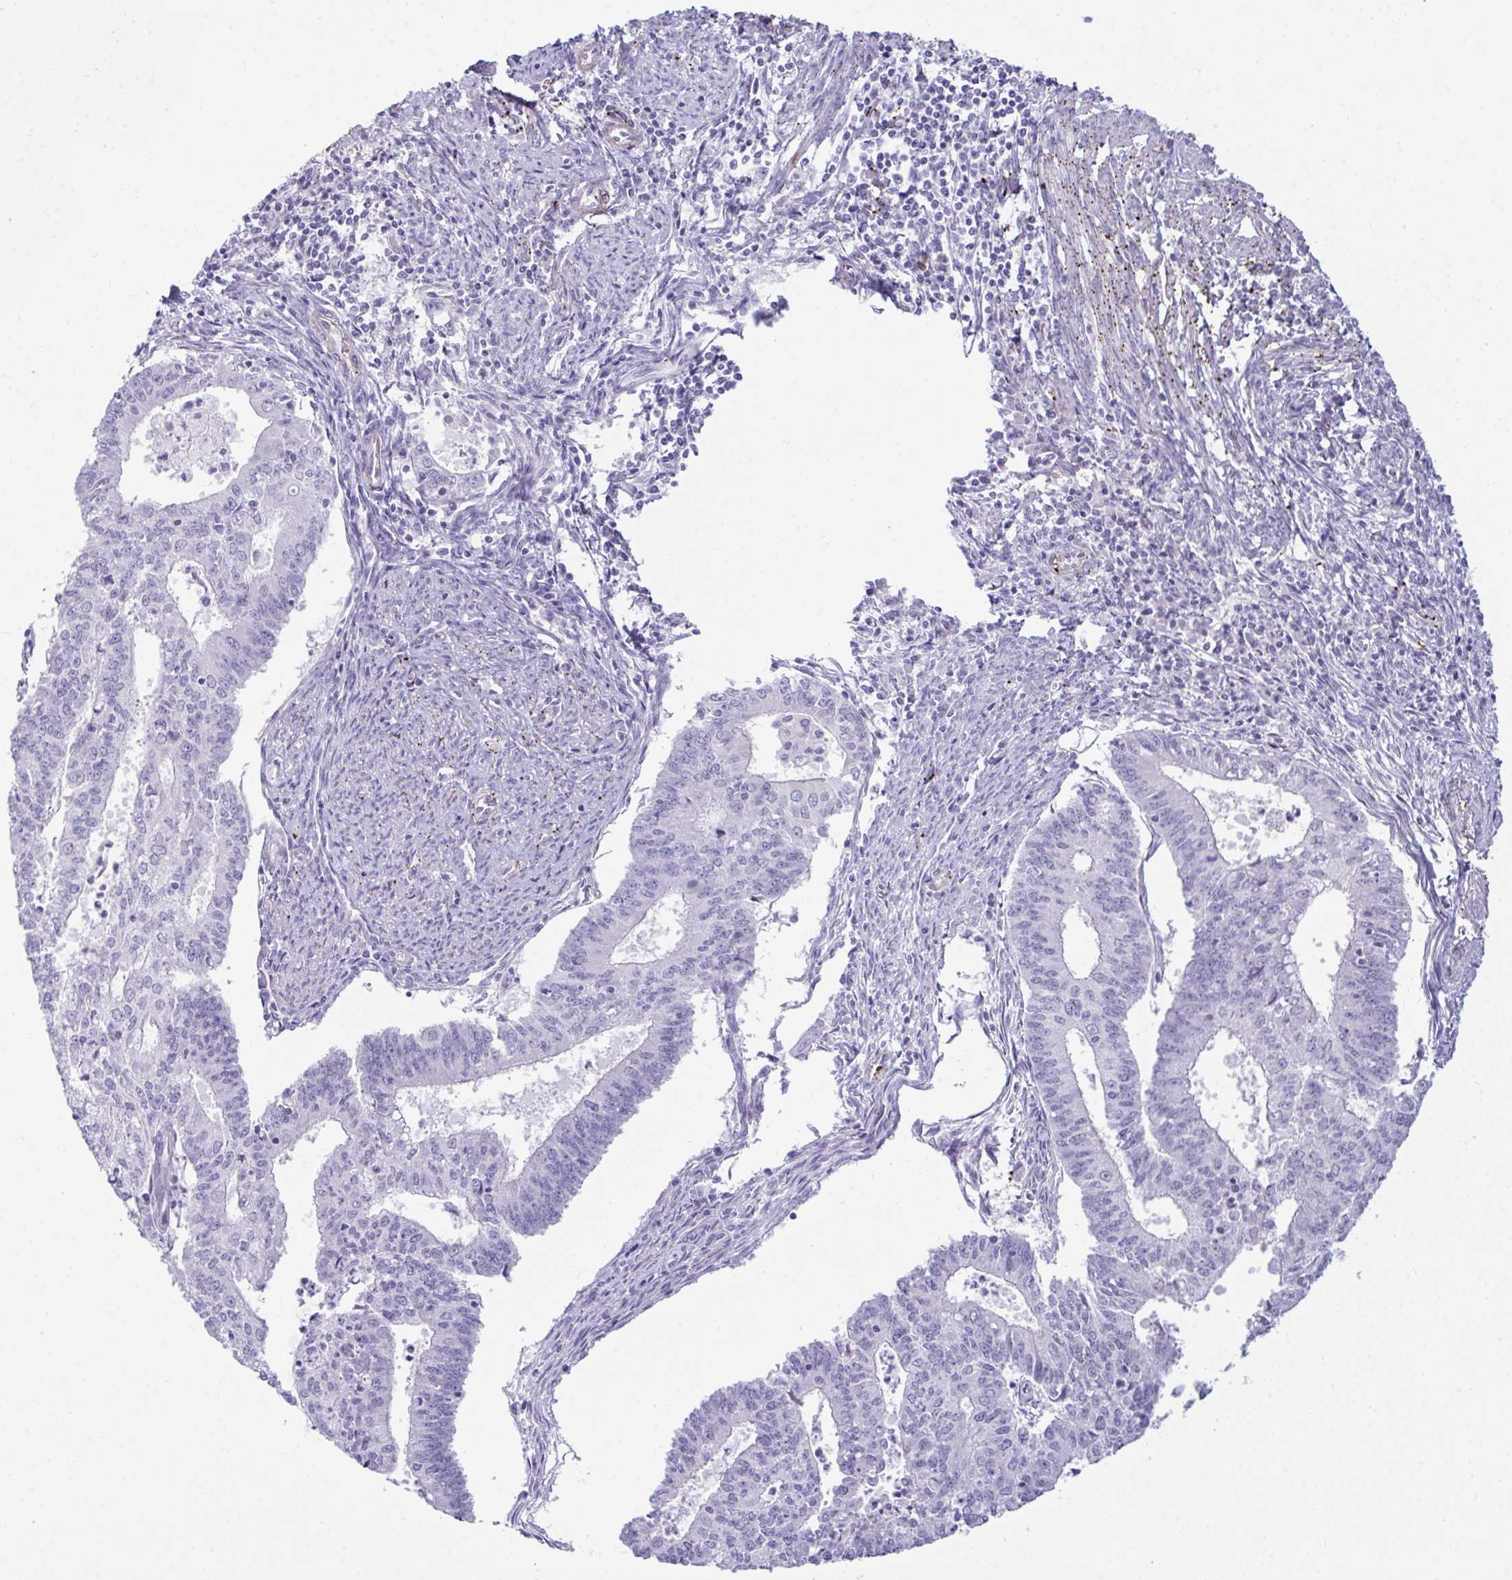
{"staining": {"intensity": "negative", "quantity": "none", "location": "none"}, "tissue": "endometrial cancer", "cell_type": "Tumor cells", "image_type": "cancer", "snomed": [{"axis": "morphology", "description": "Adenocarcinoma, NOS"}, {"axis": "topography", "description": "Endometrium"}], "caption": "A histopathology image of human endometrial cancer (adenocarcinoma) is negative for staining in tumor cells.", "gene": "UBL3", "patient": {"sex": "female", "age": 61}}